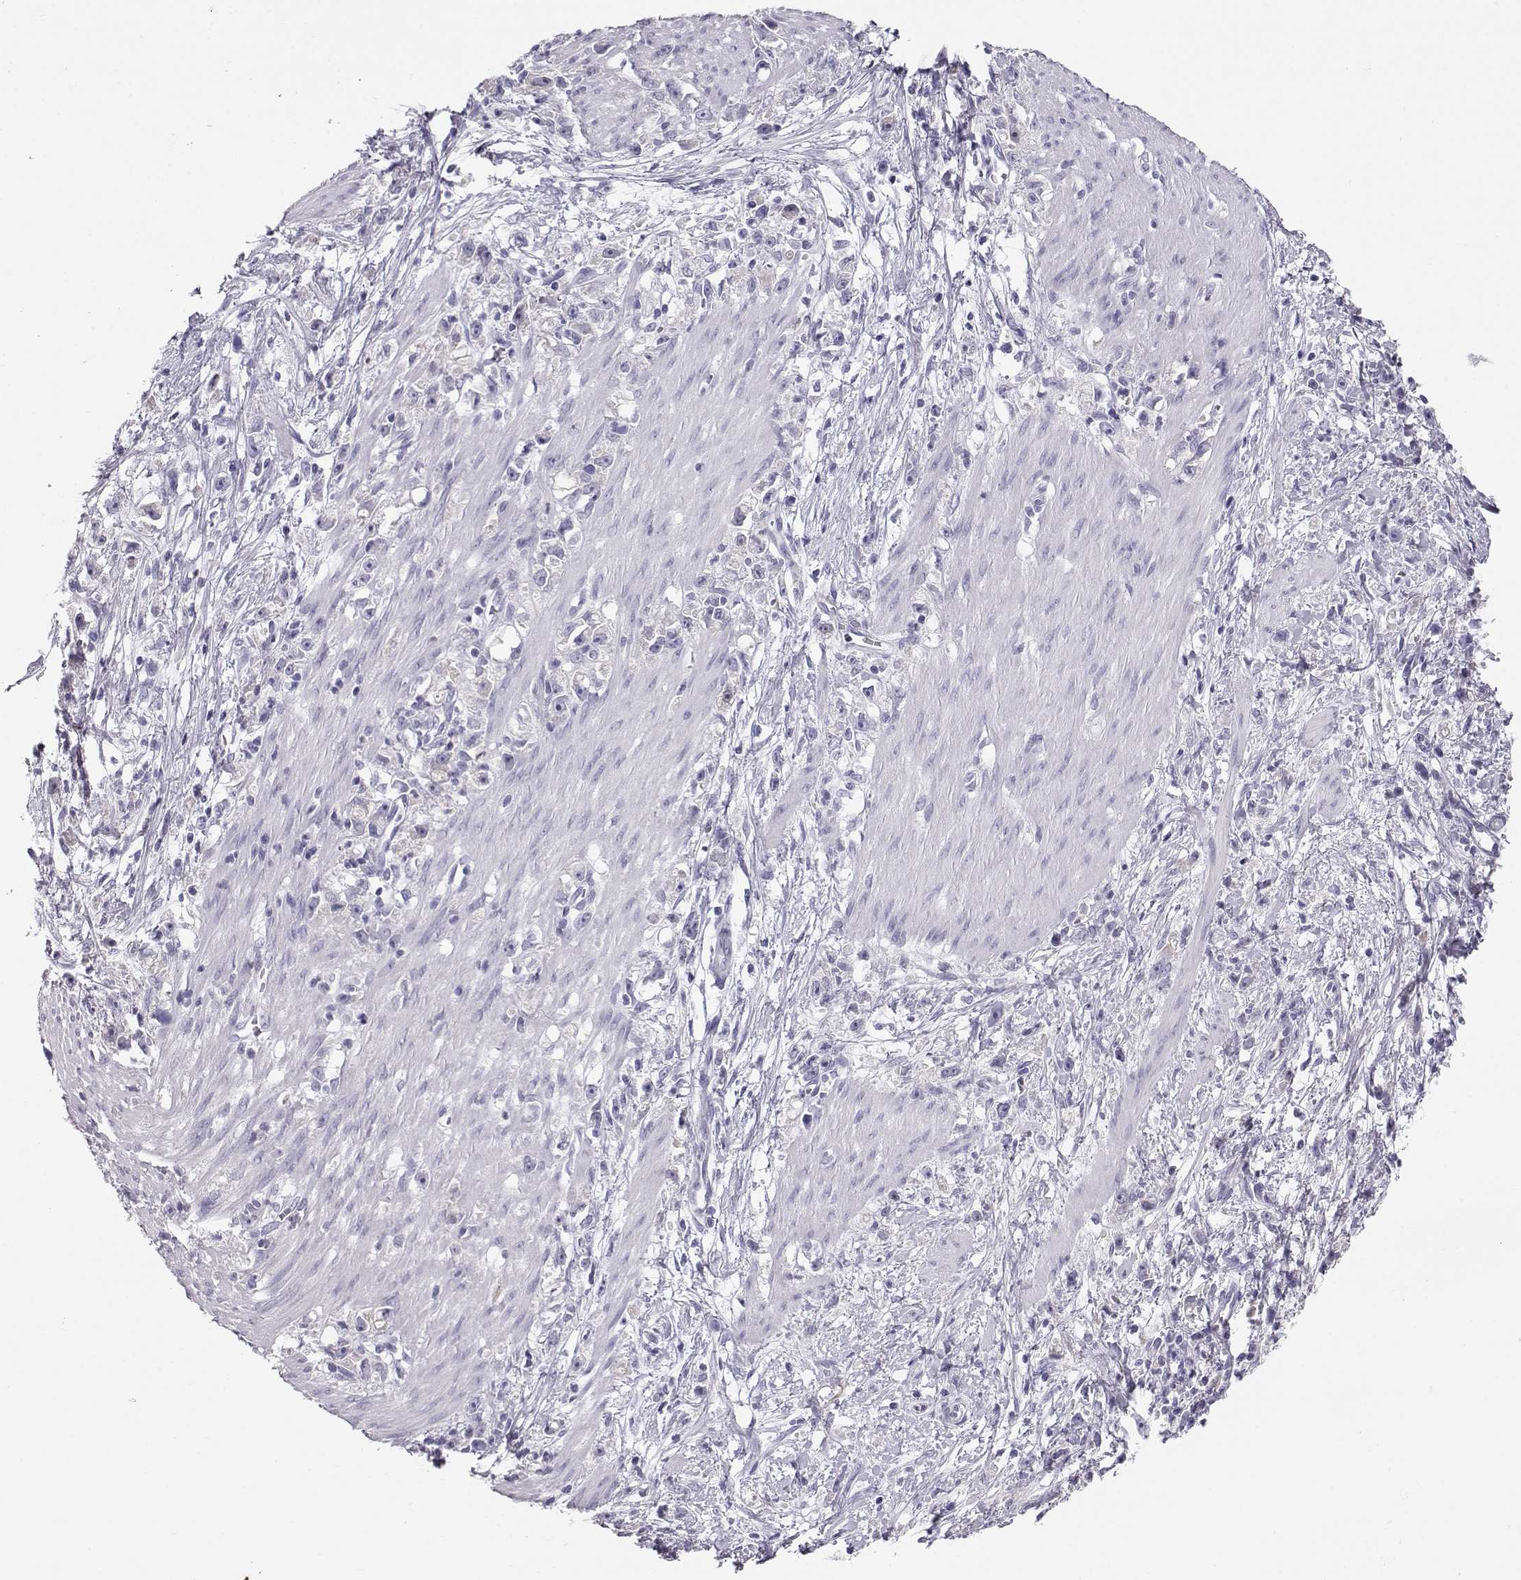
{"staining": {"intensity": "negative", "quantity": "none", "location": "none"}, "tissue": "stomach cancer", "cell_type": "Tumor cells", "image_type": "cancer", "snomed": [{"axis": "morphology", "description": "Adenocarcinoma, NOS"}, {"axis": "topography", "description": "Stomach"}], "caption": "Tumor cells show no significant protein positivity in adenocarcinoma (stomach).", "gene": "GPR26", "patient": {"sex": "female", "age": 59}}